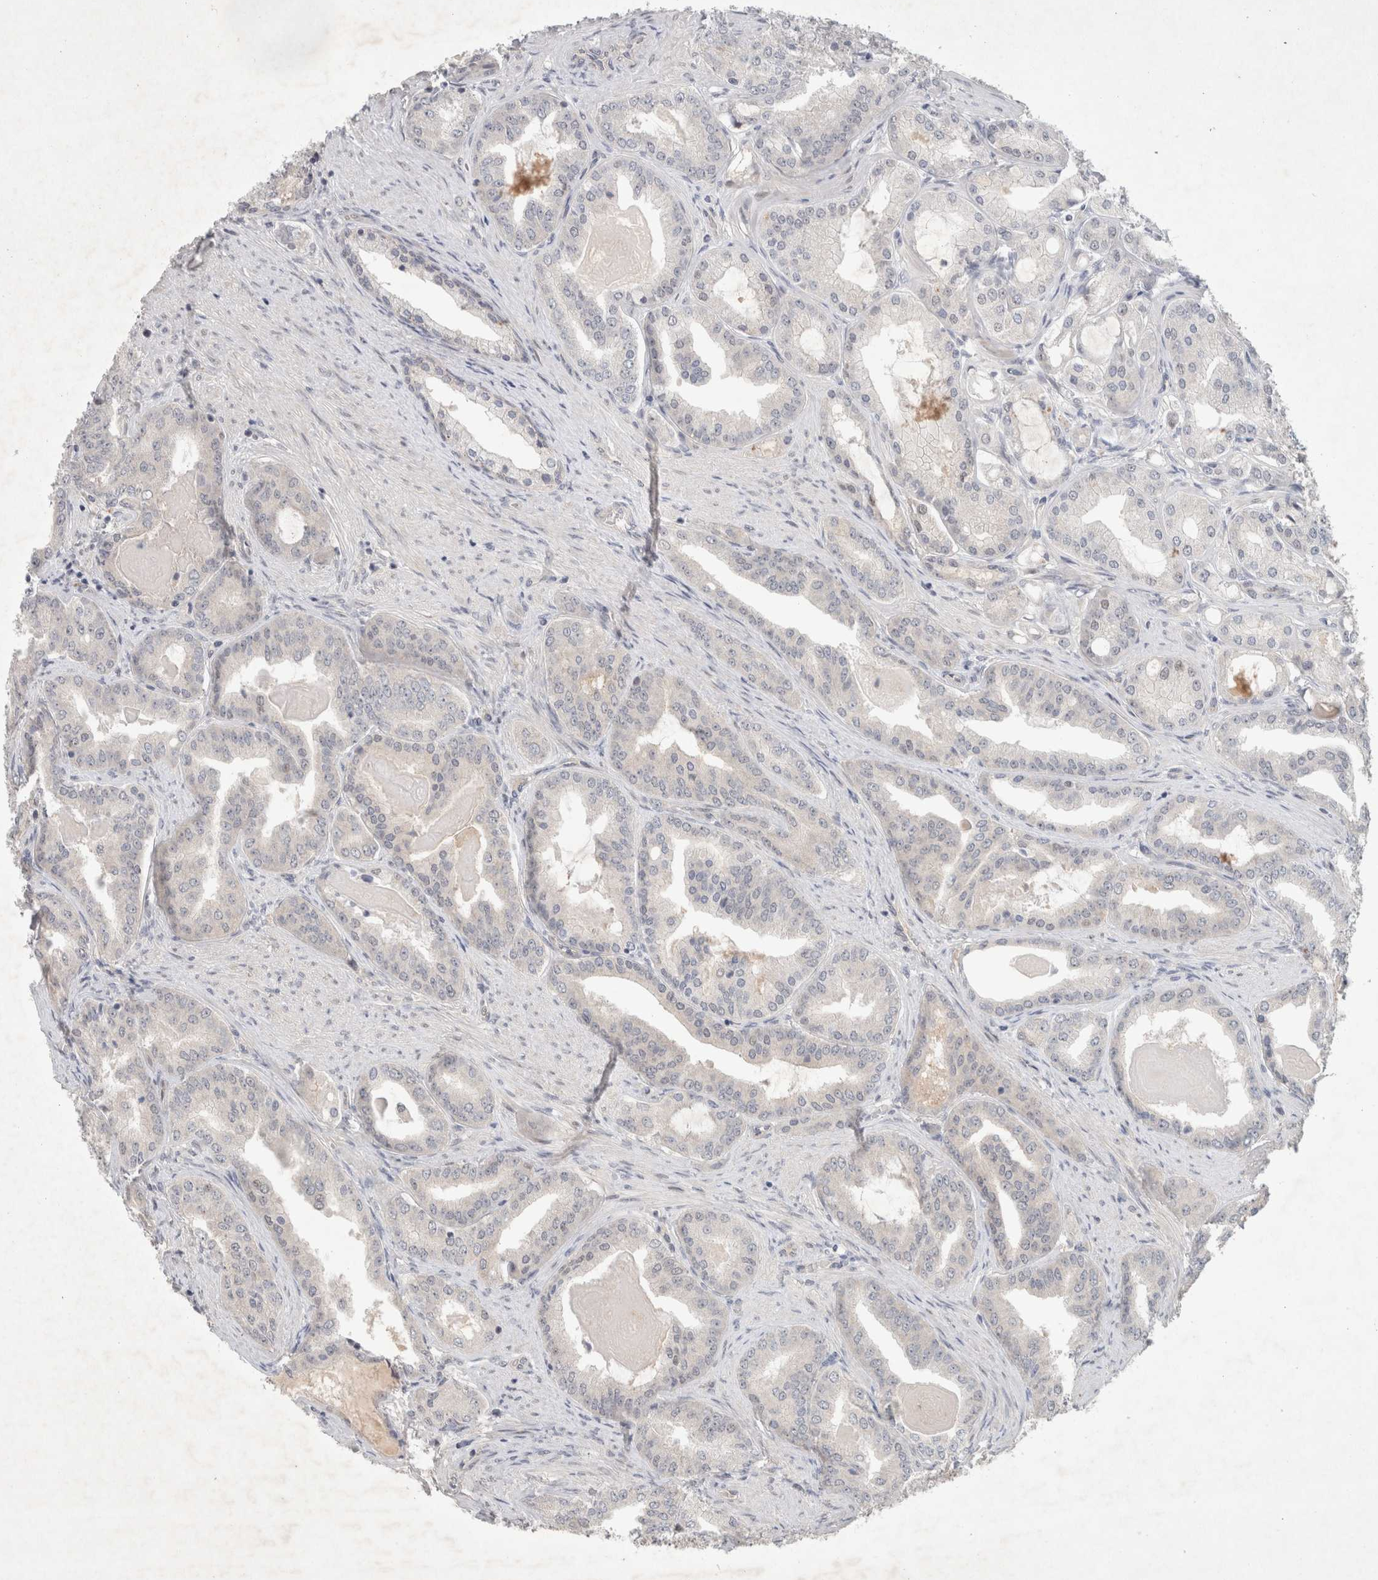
{"staining": {"intensity": "negative", "quantity": "none", "location": "none"}, "tissue": "prostate cancer", "cell_type": "Tumor cells", "image_type": "cancer", "snomed": [{"axis": "morphology", "description": "Adenocarcinoma, High grade"}, {"axis": "topography", "description": "Prostate"}], "caption": "Human prostate high-grade adenocarcinoma stained for a protein using immunohistochemistry shows no positivity in tumor cells.", "gene": "RASAL2", "patient": {"sex": "male", "age": 60}}